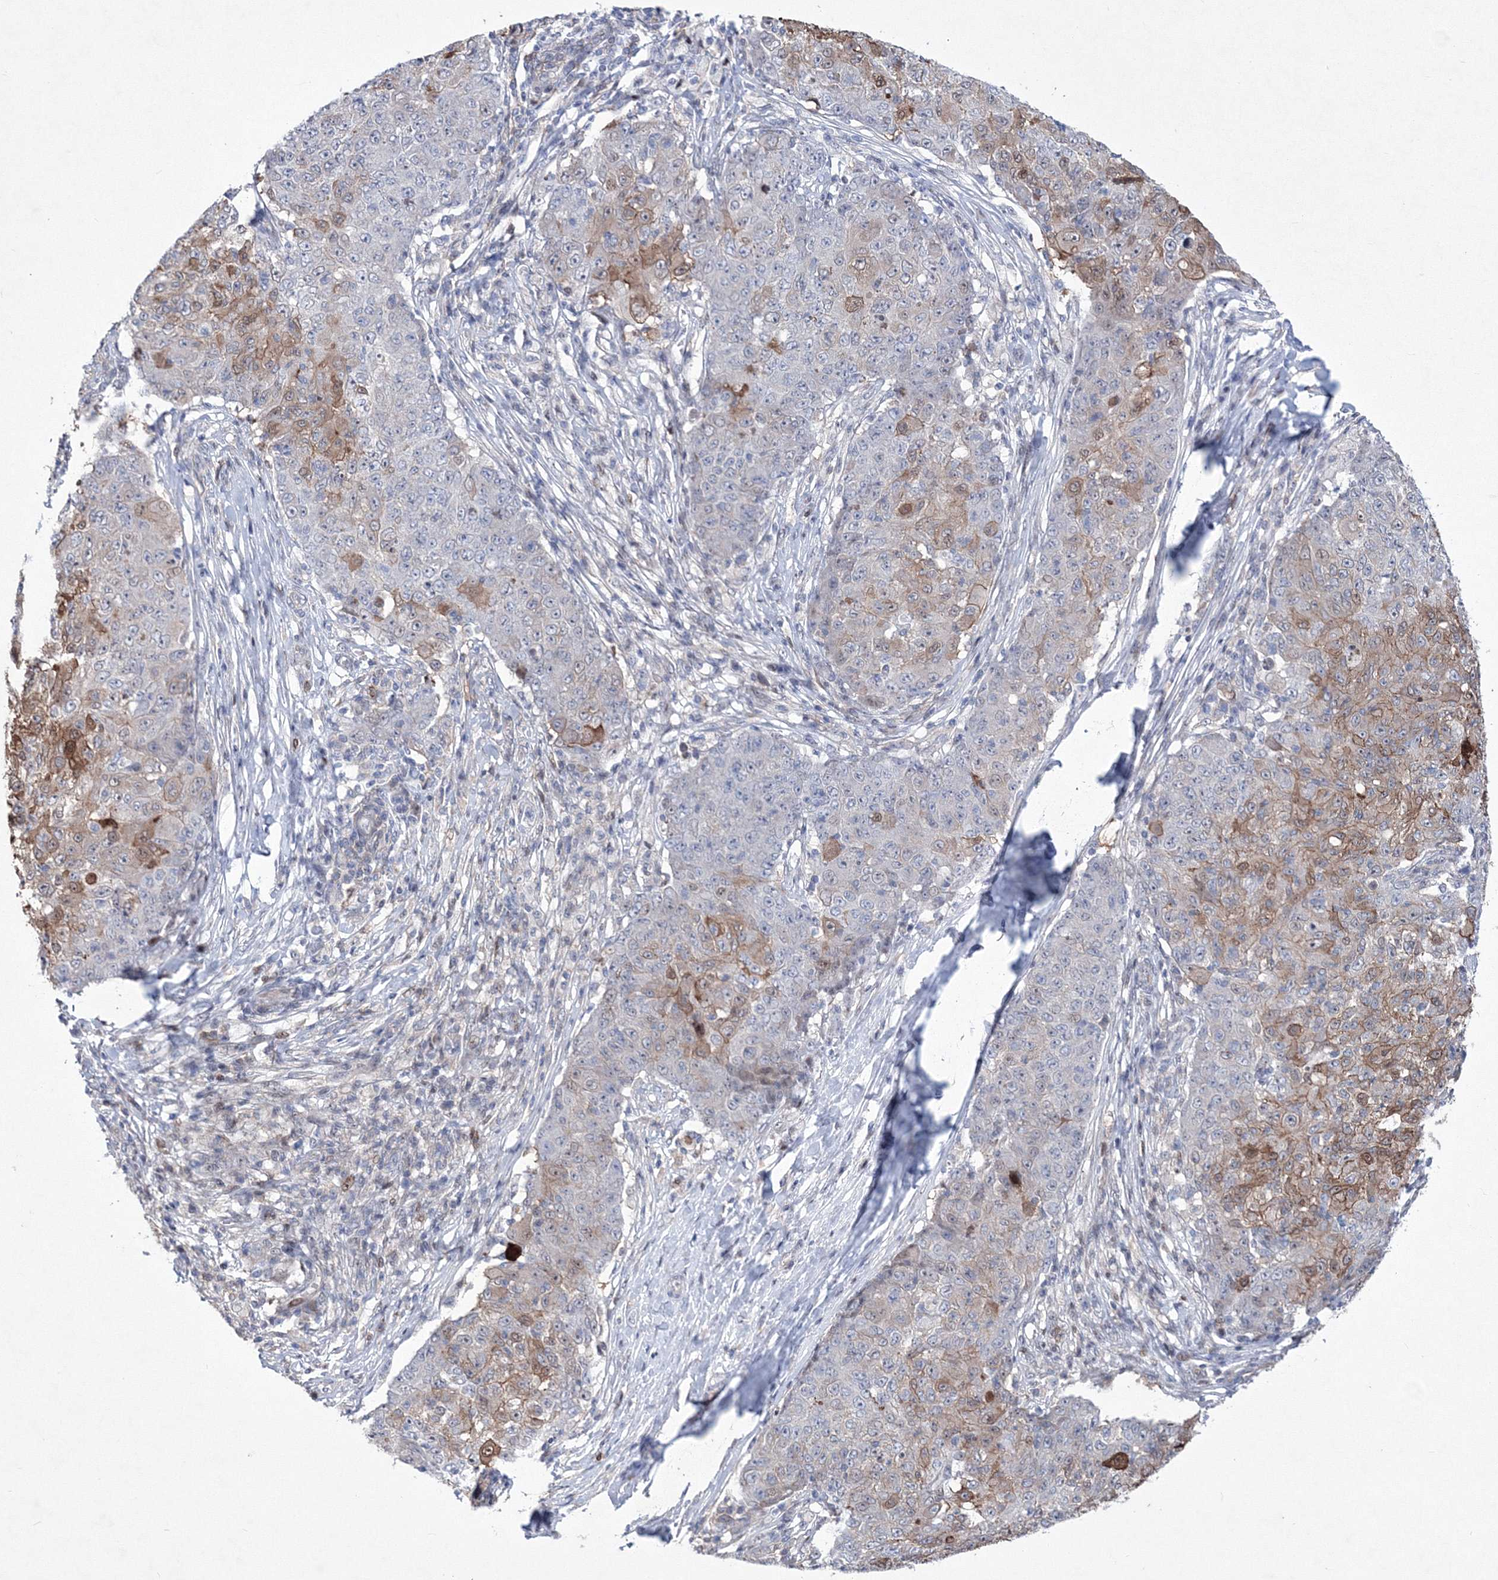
{"staining": {"intensity": "moderate", "quantity": "<25%", "location": "cytoplasmic/membranous"}, "tissue": "ovarian cancer", "cell_type": "Tumor cells", "image_type": "cancer", "snomed": [{"axis": "morphology", "description": "Carcinoma, endometroid"}, {"axis": "topography", "description": "Ovary"}], "caption": "About <25% of tumor cells in human ovarian cancer (endometroid carcinoma) reveal moderate cytoplasmic/membranous protein expression as visualized by brown immunohistochemical staining.", "gene": "RNPEPL1", "patient": {"sex": "female", "age": 42}}